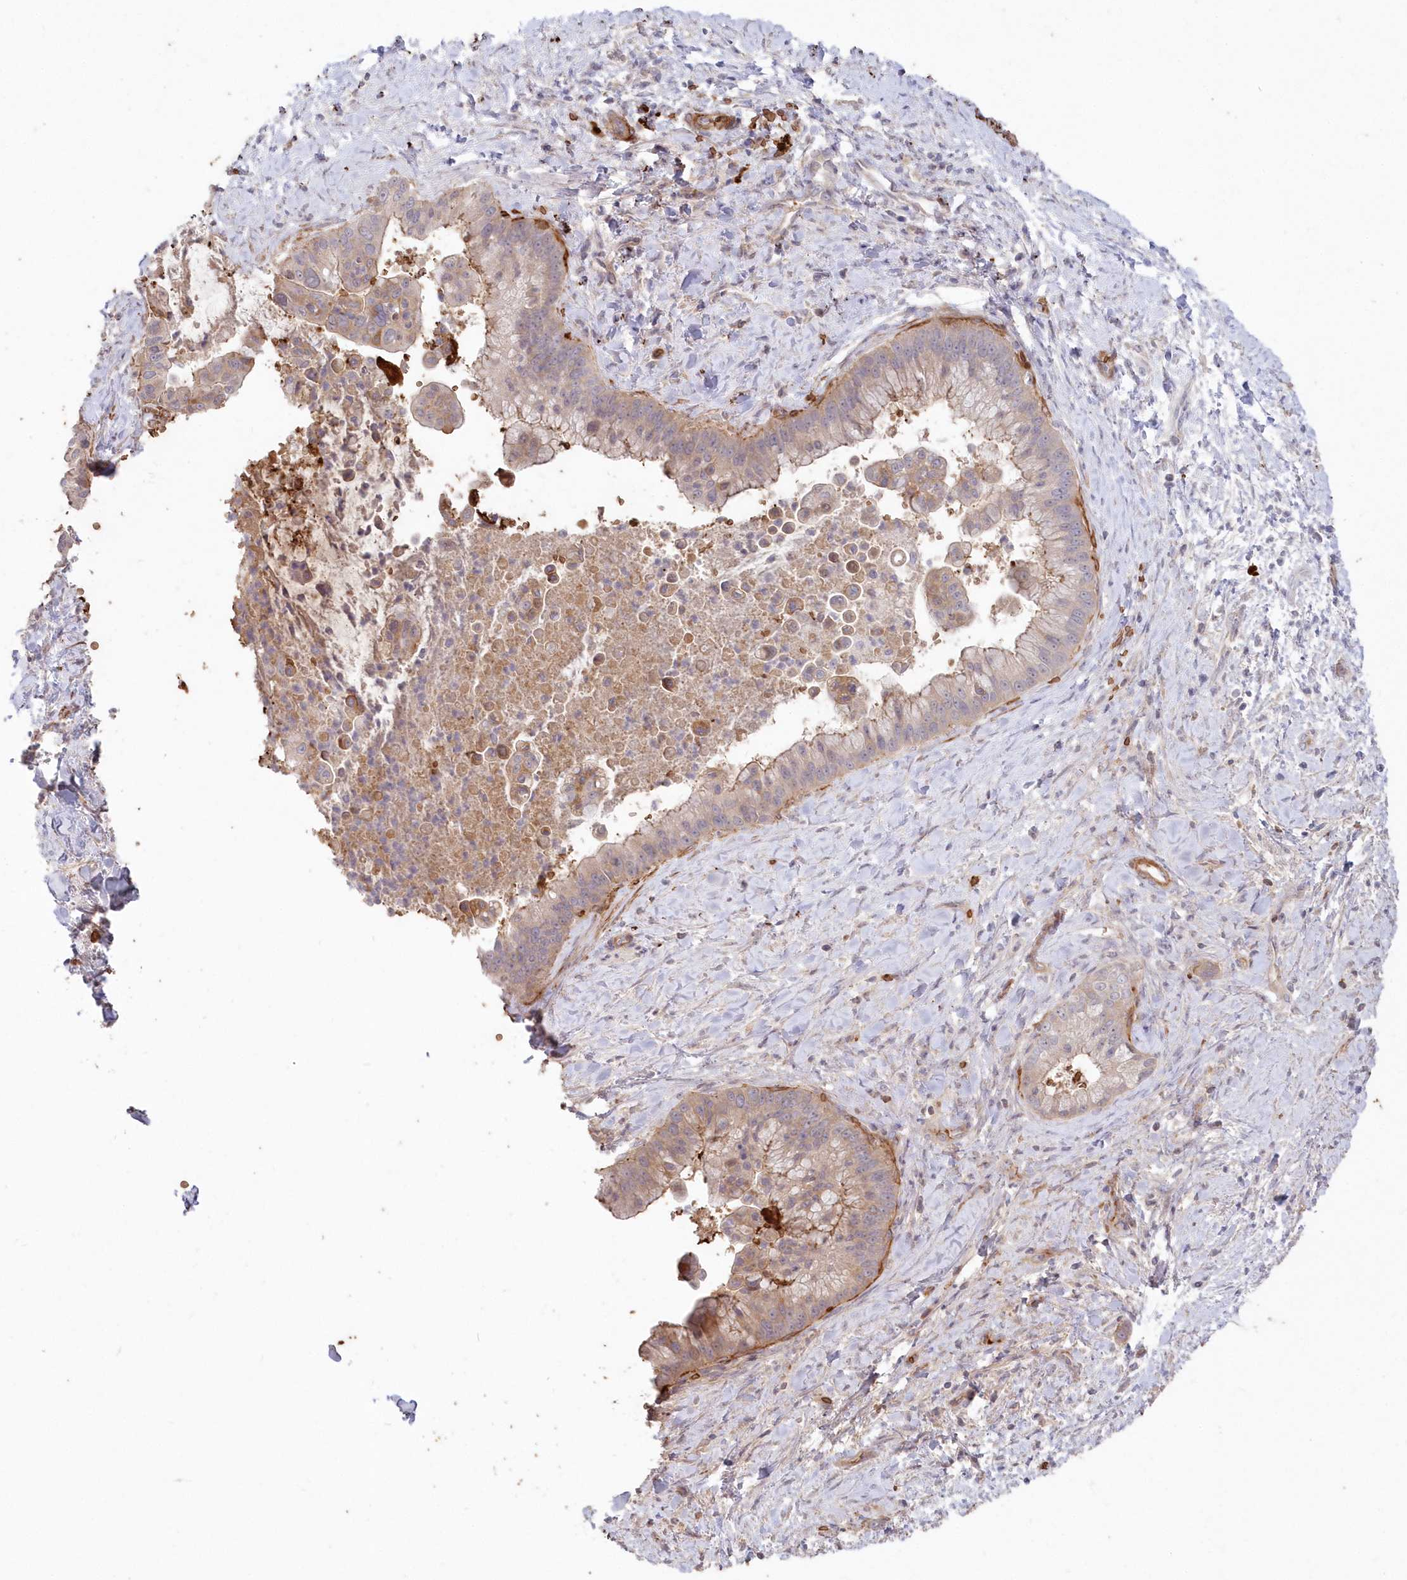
{"staining": {"intensity": "weak", "quantity": "<25%", "location": "cytoplasmic/membranous"}, "tissue": "liver cancer", "cell_type": "Tumor cells", "image_type": "cancer", "snomed": [{"axis": "morphology", "description": "Cholangiocarcinoma"}, {"axis": "topography", "description": "Liver"}], "caption": "The micrograph shows no staining of tumor cells in liver cancer (cholangiocarcinoma).", "gene": "SERINC1", "patient": {"sex": "female", "age": 54}}